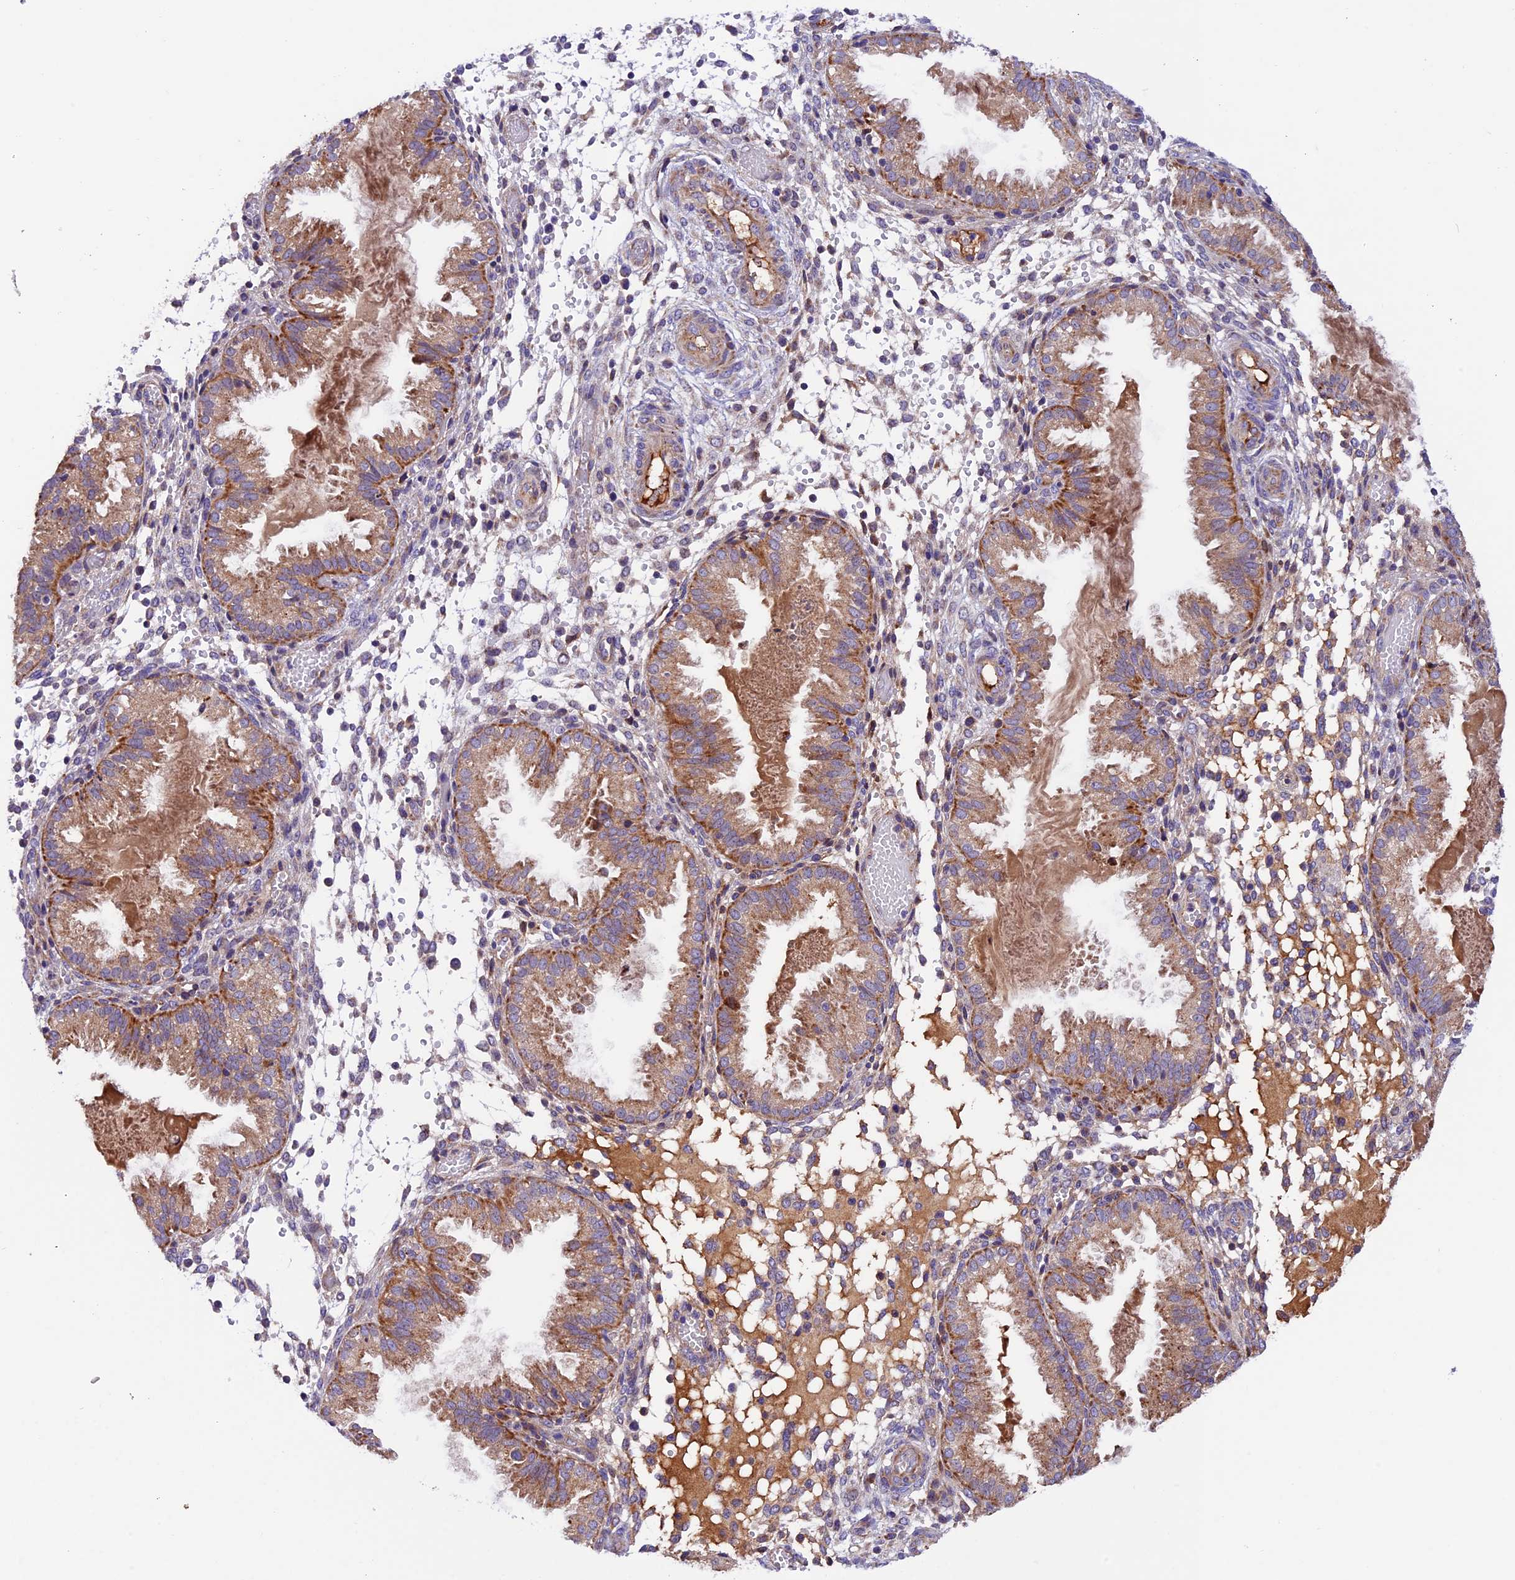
{"staining": {"intensity": "negative", "quantity": "none", "location": "none"}, "tissue": "endometrium", "cell_type": "Cells in endometrial stroma", "image_type": "normal", "snomed": [{"axis": "morphology", "description": "Normal tissue, NOS"}, {"axis": "topography", "description": "Endometrium"}], "caption": "A histopathology image of human endometrium is negative for staining in cells in endometrial stroma. The staining was performed using DAB (3,3'-diaminobenzidine) to visualize the protein expression in brown, while the nuclei were stained in blue with hematoxylin (Magnification: 20x).", "gene": "METTL22", "patient": {"sex": "female", "age": 33}}